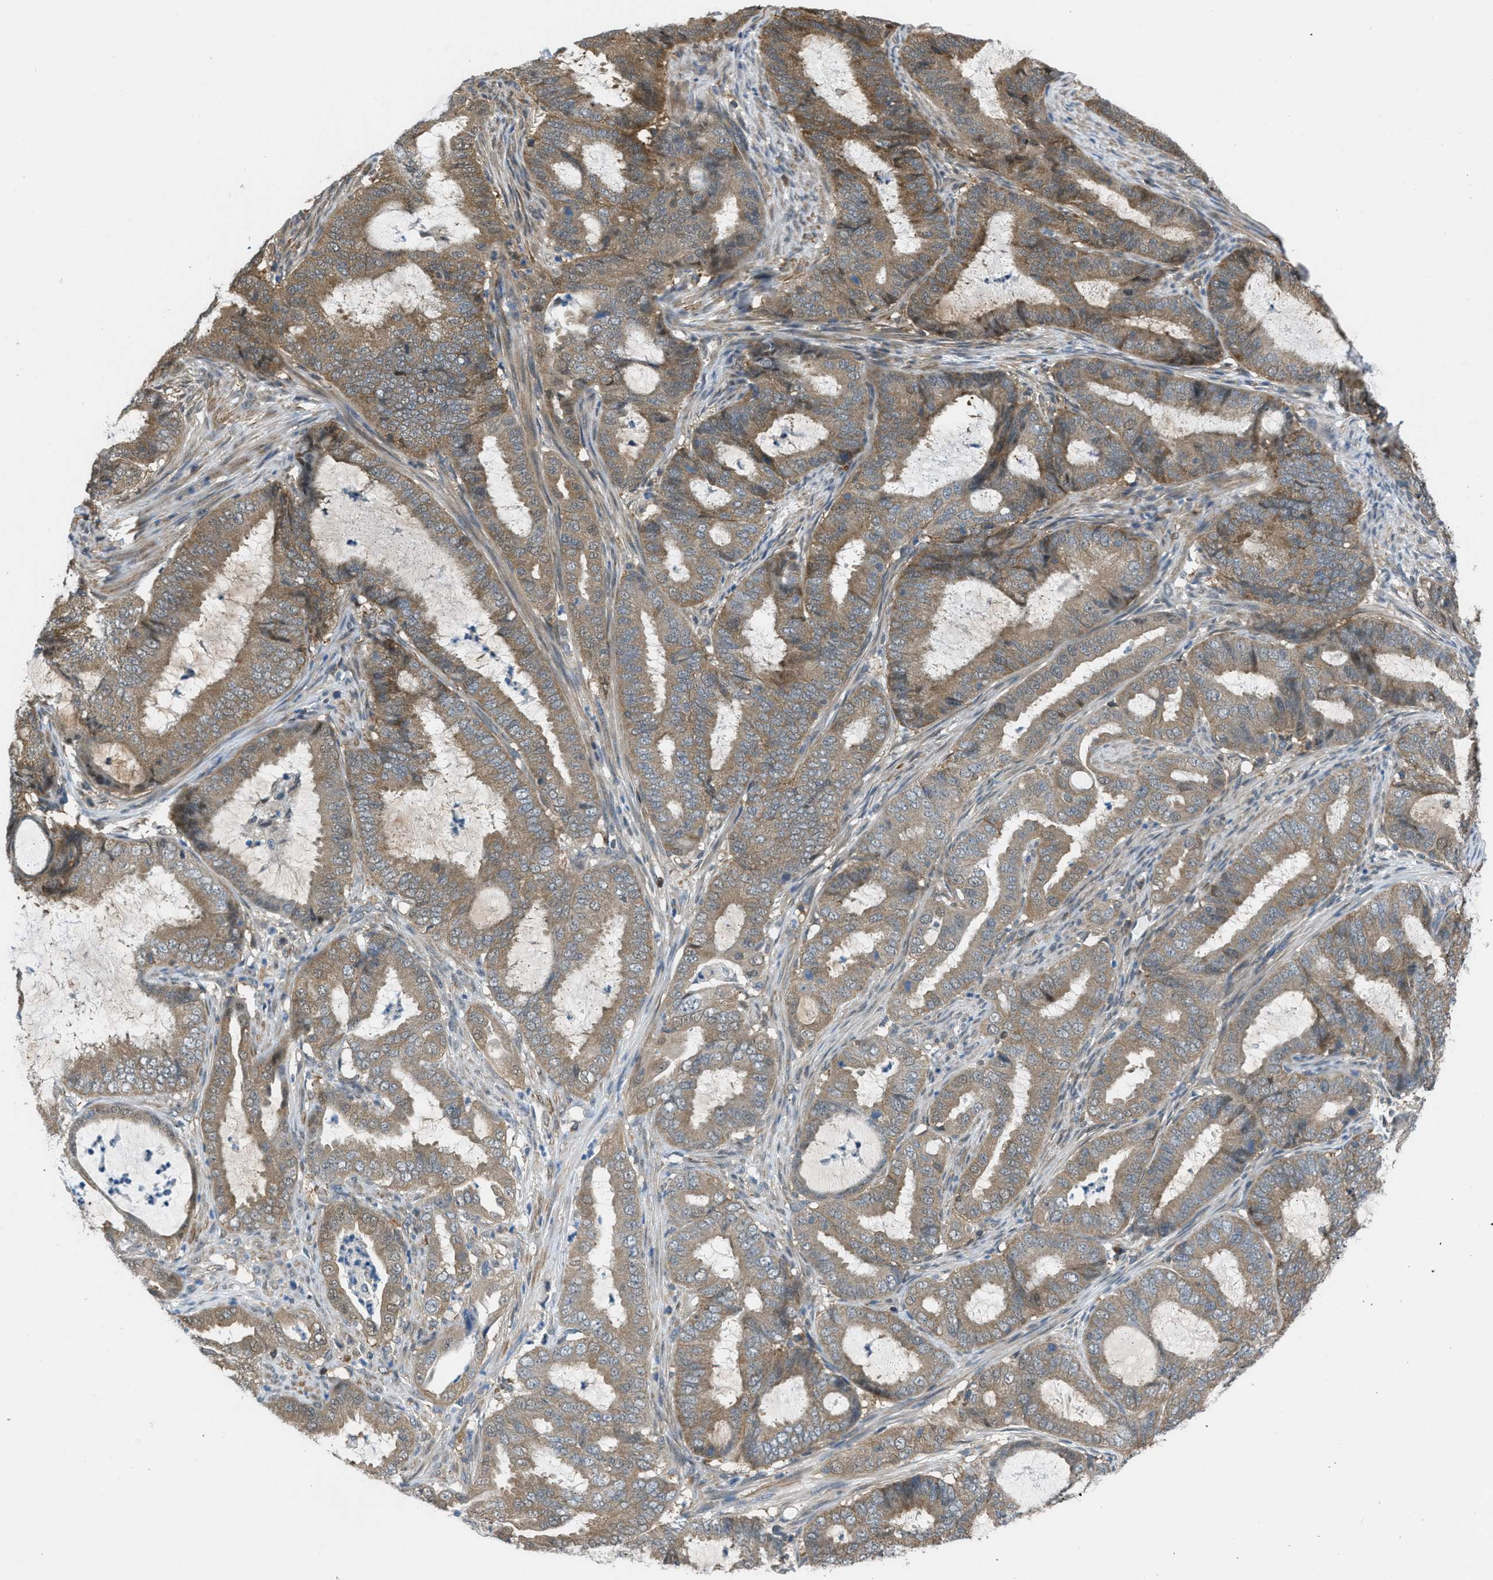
{"staining": {"intensity": "moderate", "quantity": ">75%", "location": "cytoplasmic/membranous"}, "tissue": "endometrial cancer", "cell_type": "Tumor cells", "image_type": "cancer", "snomed": [{"axis": "morphology", "description": "Adenocarcinoma, NOS"}, {"axis": "topography", "description": "Endometrium"}], "caption": "Endometrial cancer (adenocarcinoma) was stained to show a protein in brown. There is medium levels of moderate cytoplasmic/membranous staining in about >75% of tumor cells.", "gene": "PIP5K1C", "patient": {"sex": "female", "age": 70}}